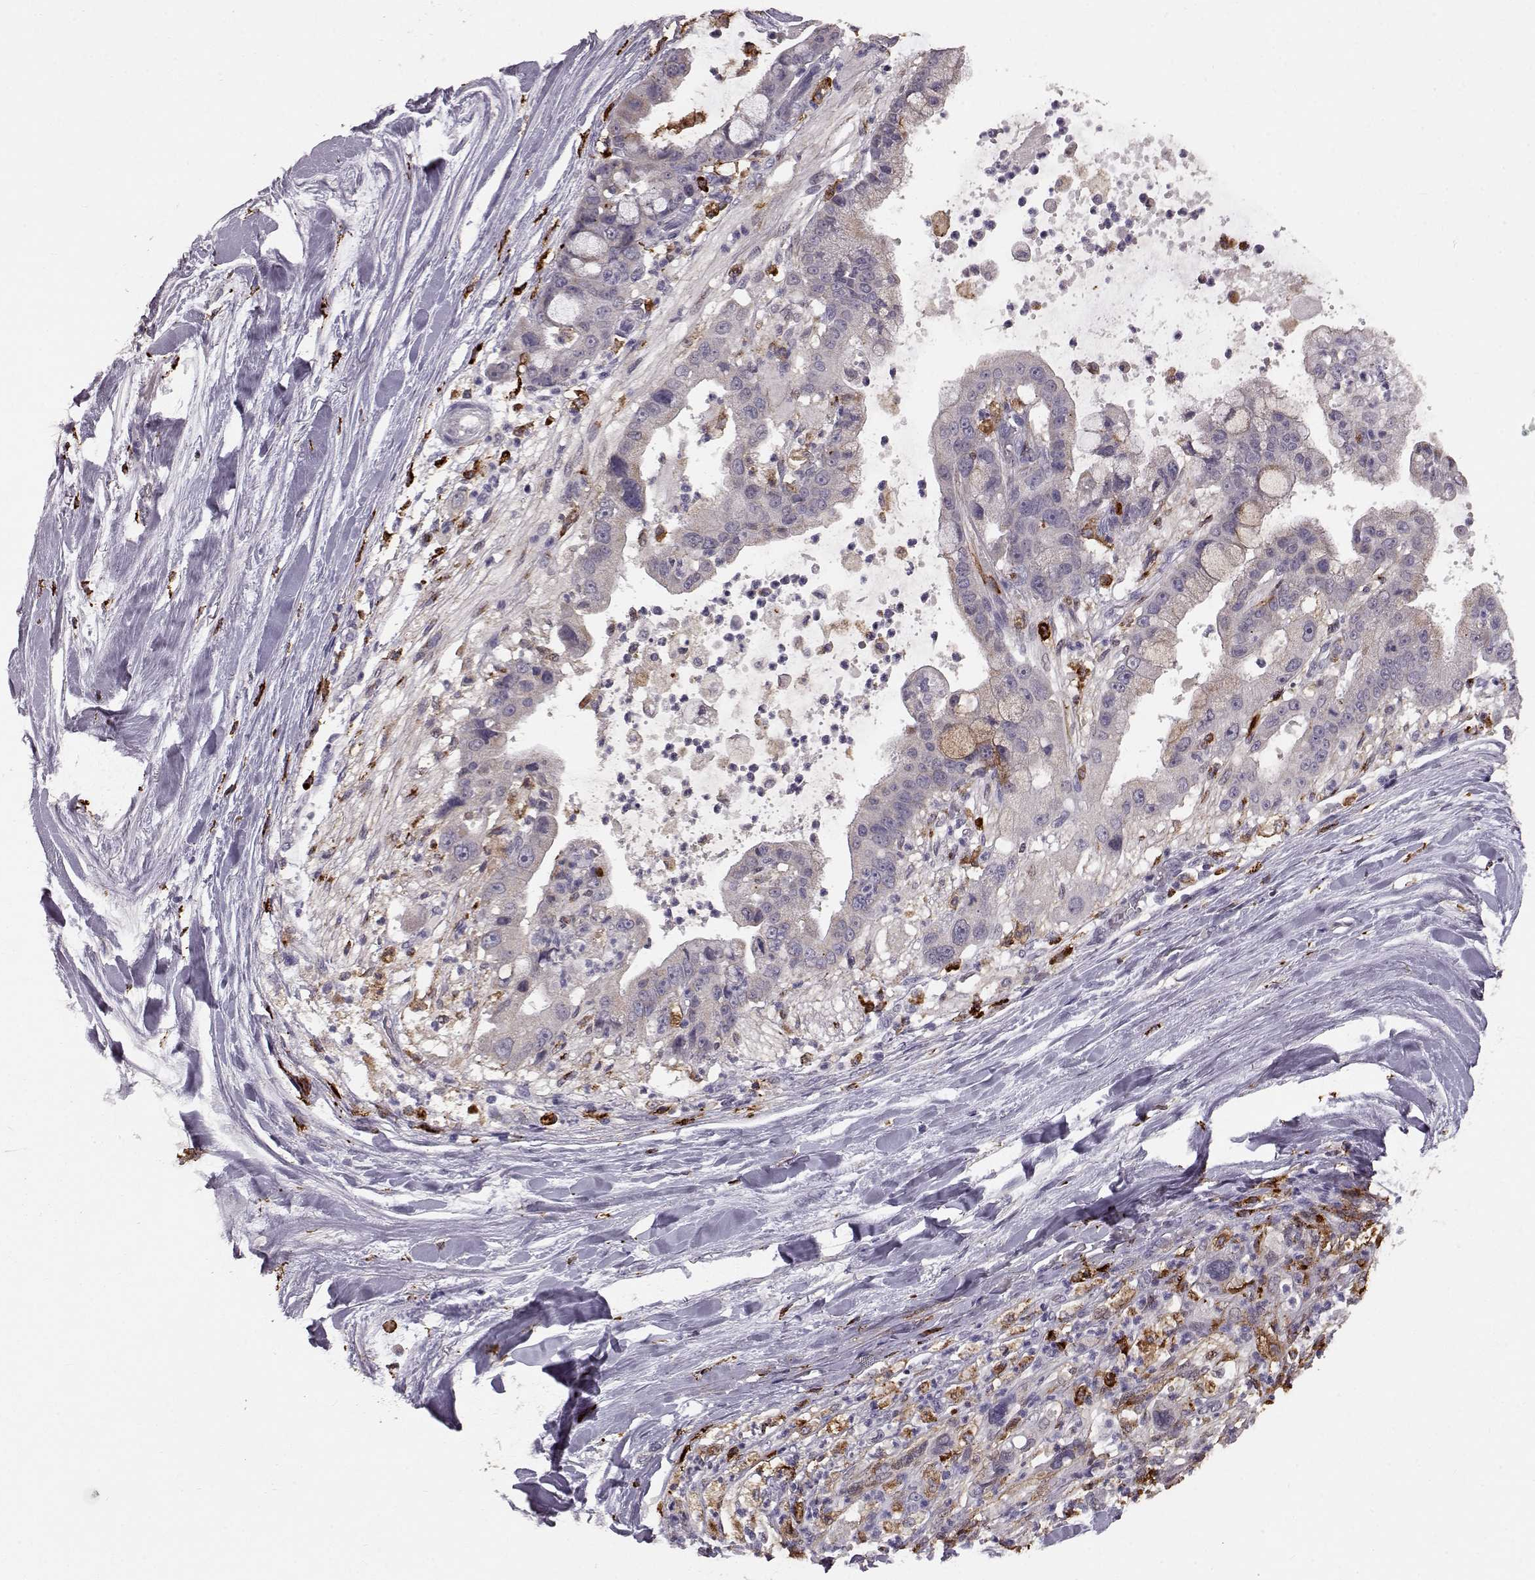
{"staining": {"intensity": "negative", "quantity": "none", "location": "none"}, "tissue": "liver cancer", "cell_type": "Tumor cells", "image_type": "cancer", "snomed": [{"axis": "morphology", "description": "Cholangiocarcinoma"}, {"axis": "topography", "description": "Liver"}], "caption": "Protein analysis of cholangiocarcinoma (liver) shows no significant positivity in tumor cells.", "gene": "CCNF", "patient": {"sex": "female", "age": 54}}